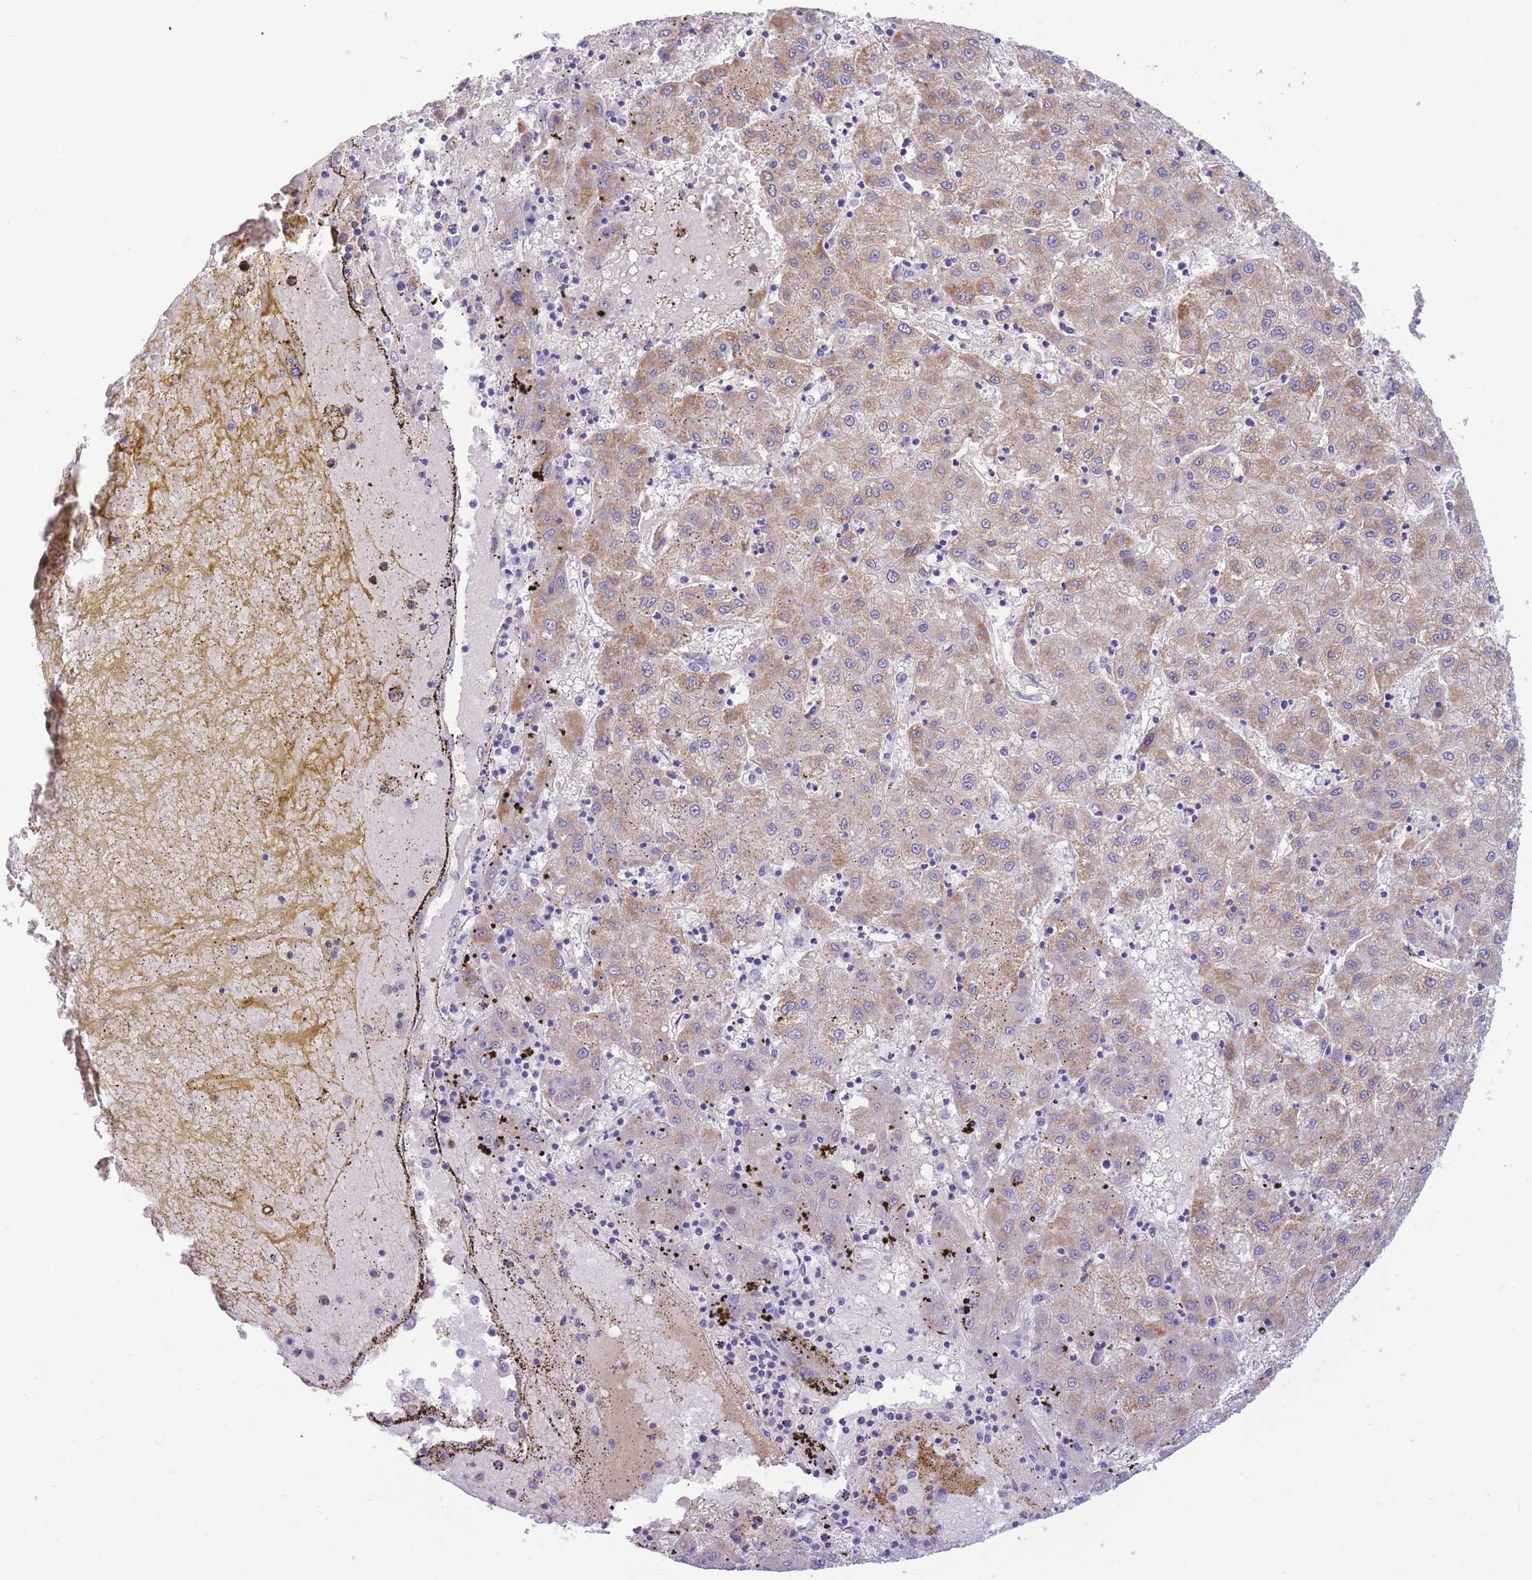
{"staining": {"intensity": "weak", "quantity": "<25%", "location": "cytoplasmic/membranous"}, "tissue": "liver cancer", "cell_type": "Tumor cells", "image_type": "cancer", "snomed": [{"axis": "morphology", "description": "Carcinoma, Hepatocellular, NOS"}, {"axis": "topography", "description": "Liver"}], "caption": "A photomicrograph of human liver cancer is negative for staining in tumor cells.", "gene": "SULT1A1", "patient": {"sex": "male", "age": 72}}